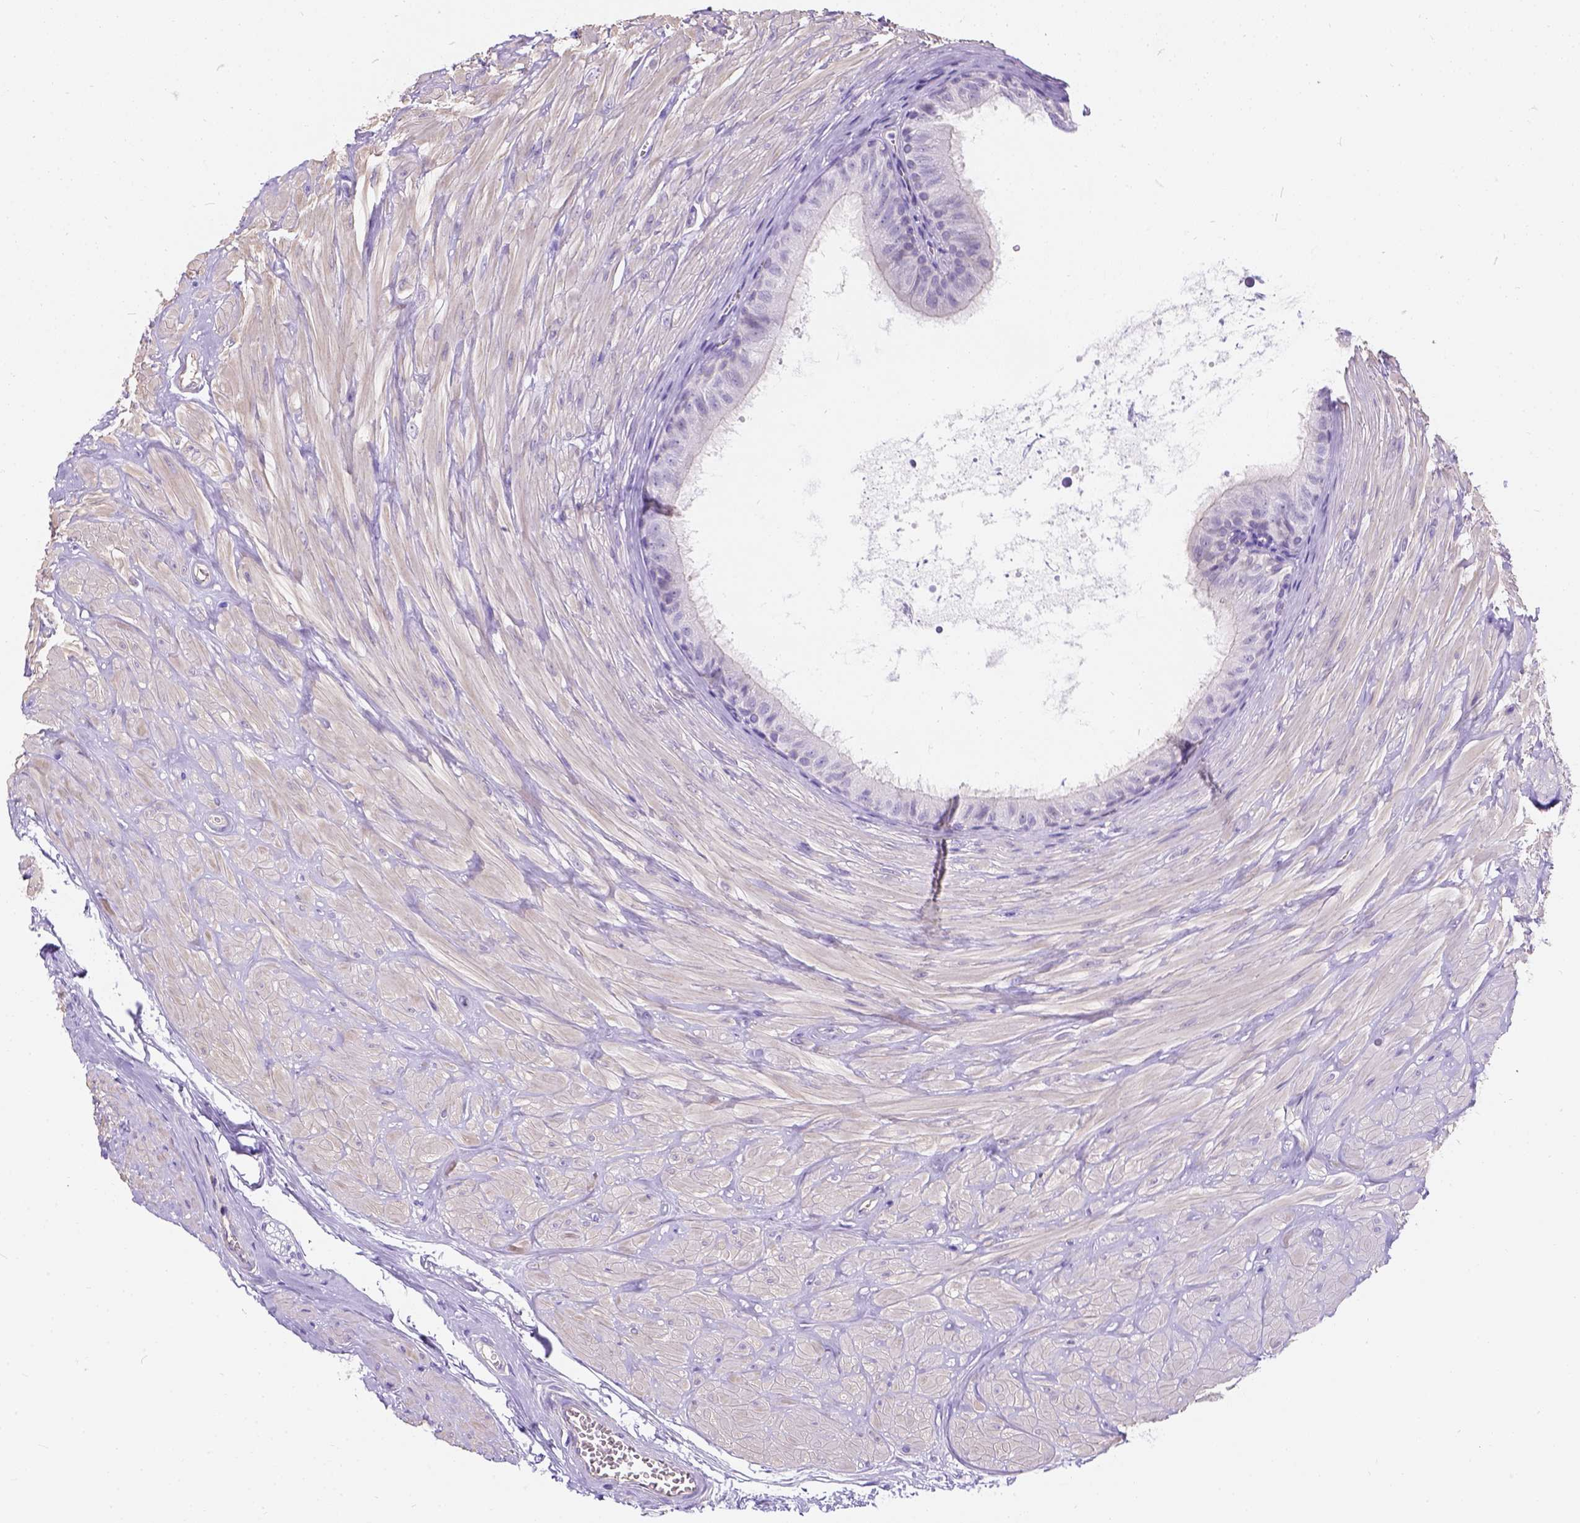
{"staining": {"intensity": "negative", "quantity": "none", "location": "none"}, "tissue": "epididymis", "cell_type": "Glandular cells", "image_type": "normal", "snomed": [{"axis": "morphology", "description": "Normal tissue, NOS"}, {"axis": "topography", "description": "Epididymis"}], "caption": "Immunohistochemistry (IHC) of unremarkable human epididymis displays no expression in glandular cells.", "gene": "PHF7", "patient": {"sex": "male", "age": 37}}